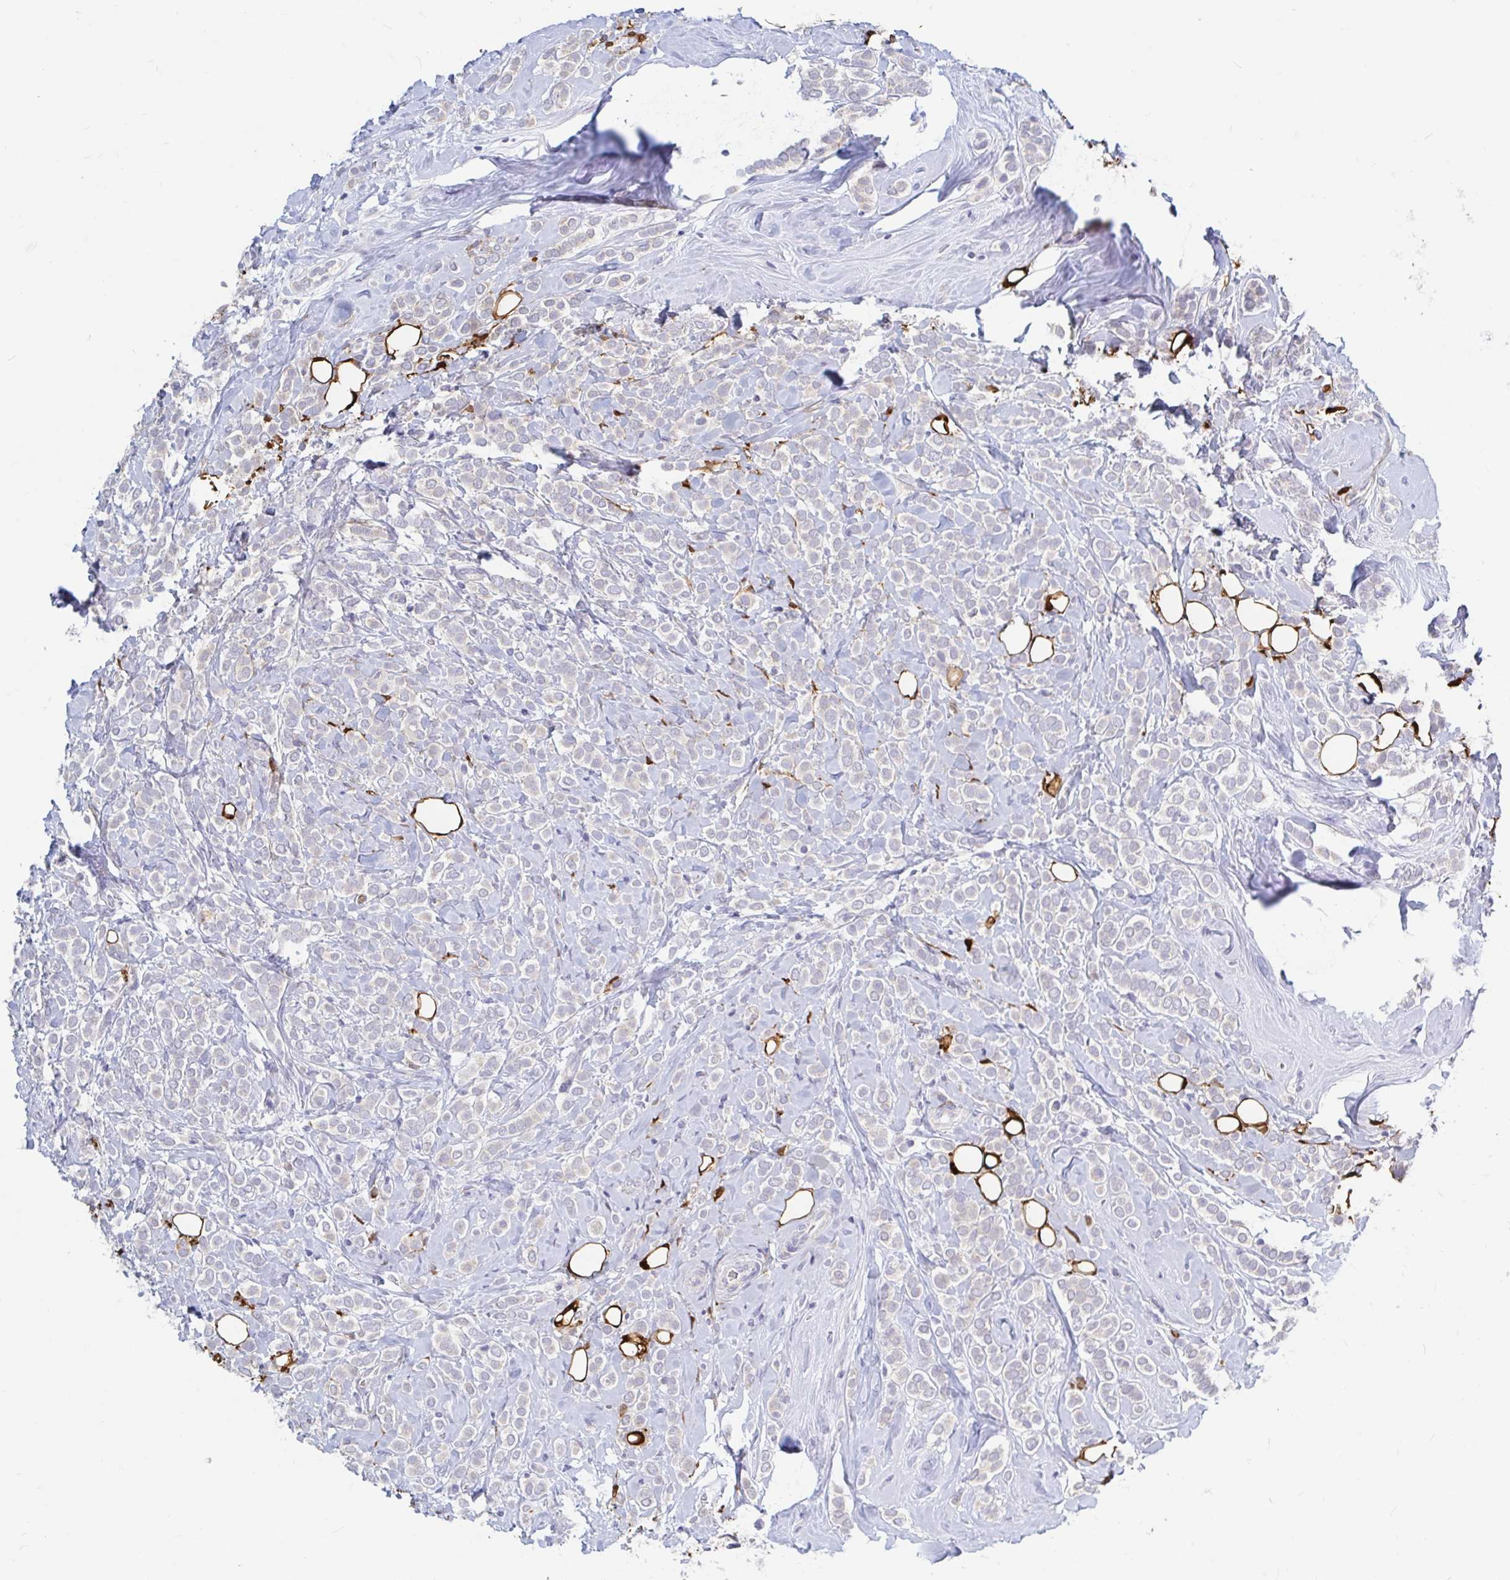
{"staining": {"intensity": "negative", "quantity": "none", "location": "none"}, "tissue": "breast cancer", "cell_type": "Tumor cells", "image_type": "cancer", "snomed": [{"axis": "morphology", "description": "Lobular carcinoma"}, {"axis": "topography", "description": "Breast"}], "caption": "Tumor cells show no significant expression in breast cancer (lobular carcinoma). (DAB (3,3'-diaminobenzidine) IHC with hematoxylin counter stain).", "gene": "ADH1A", "patient": {"sex": "female", "age": 49}}